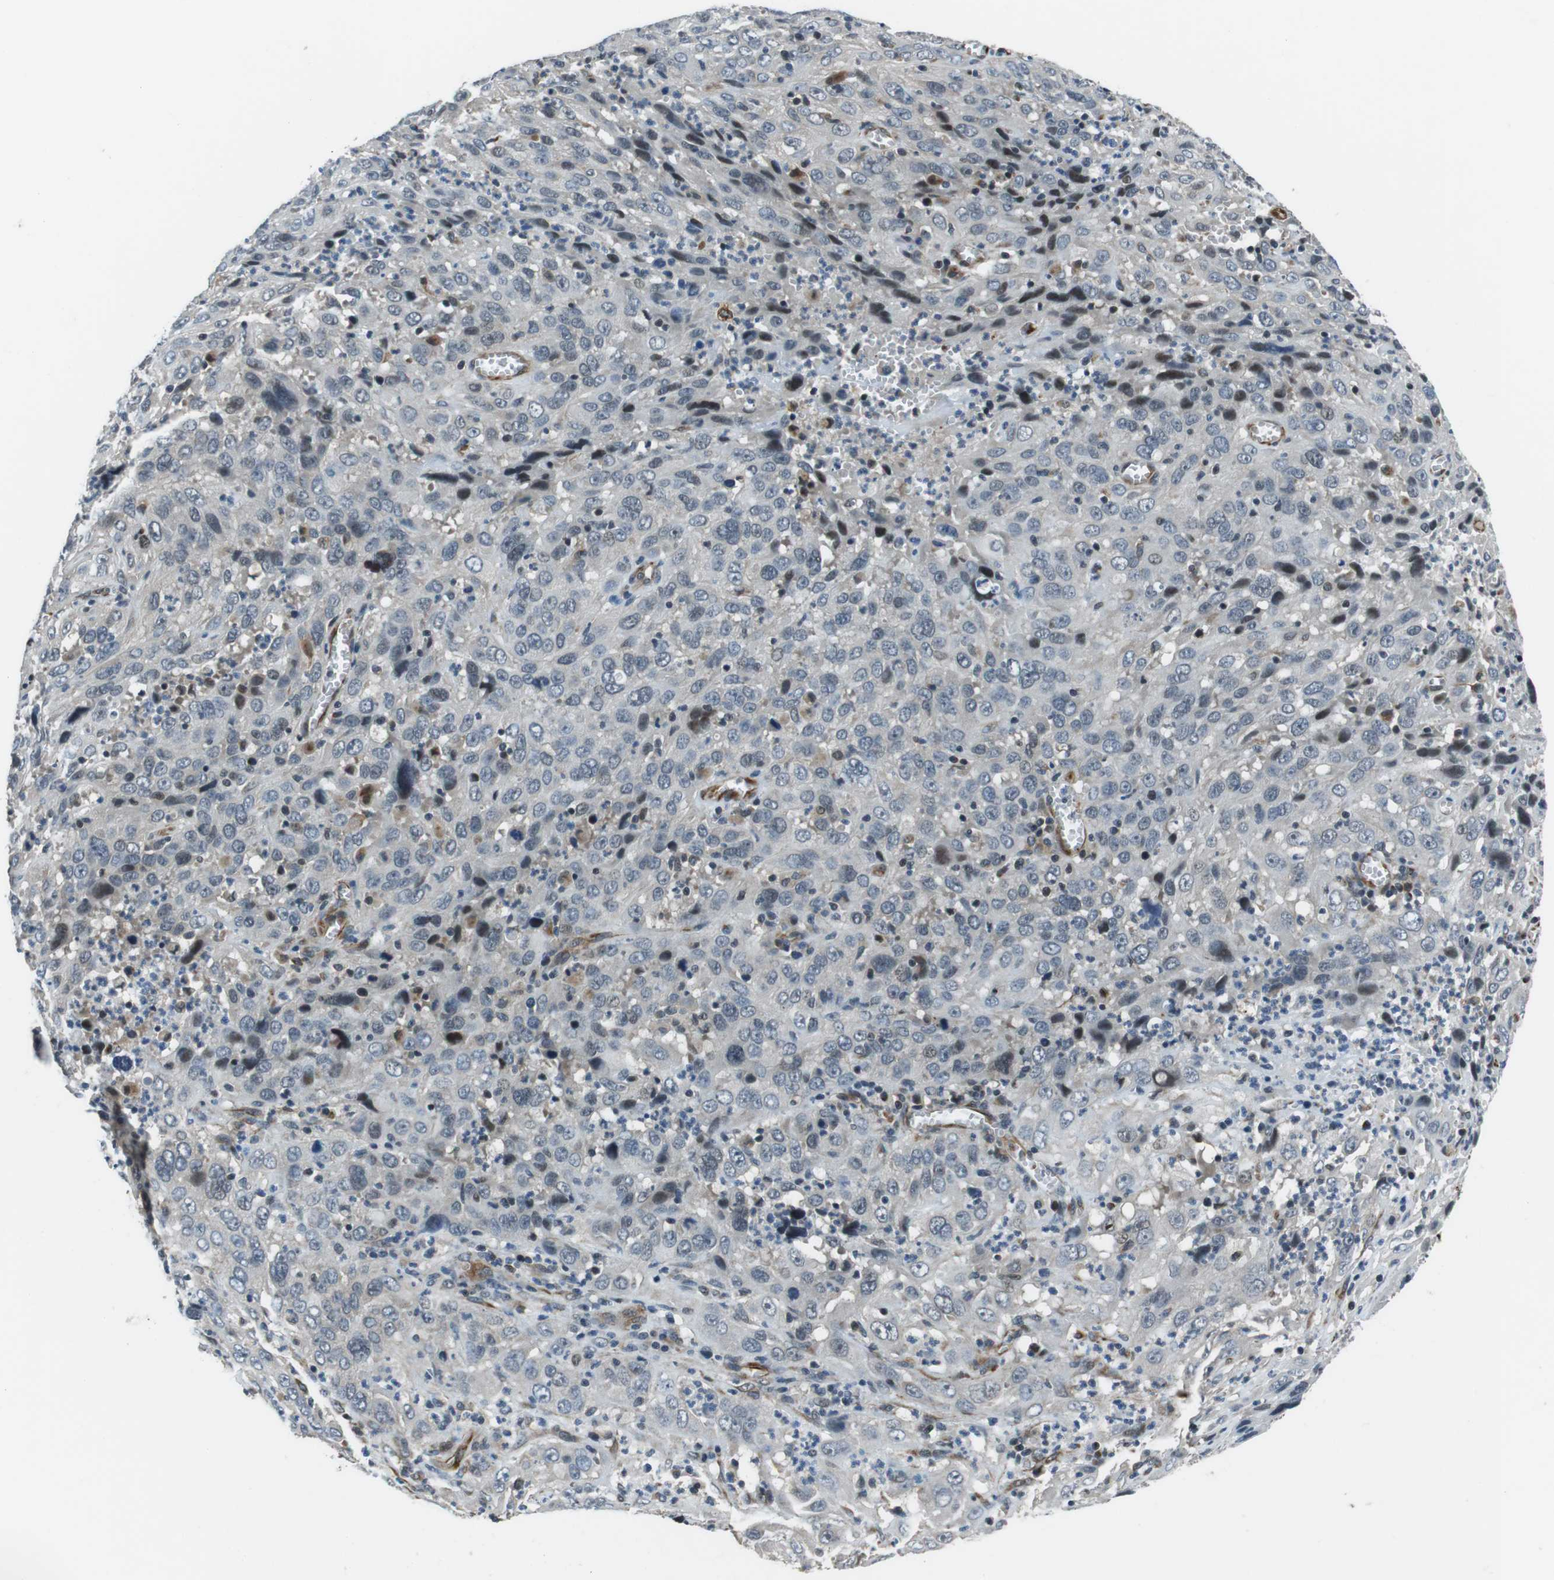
{"staining": {"intensity": "negative", "quantity": "none", "location": "none"}, "tissue": "cervical cancer", "cell_type": "Tumor cells", "image_type": "cancer", "snomed": [{"axis": "morphology", "description": "Squamous cell carcinoma, NOS"}, {"axis": "topography", "description": "Cervix"}], "caption": "IHC histopathology image of cervical cancer (squamous cell carcinoma) stained for a protein (brown), which exhibits no staining in tumor cells.", "gene": "LRRC49", "patient": {"sex": "female", "age": 32}}